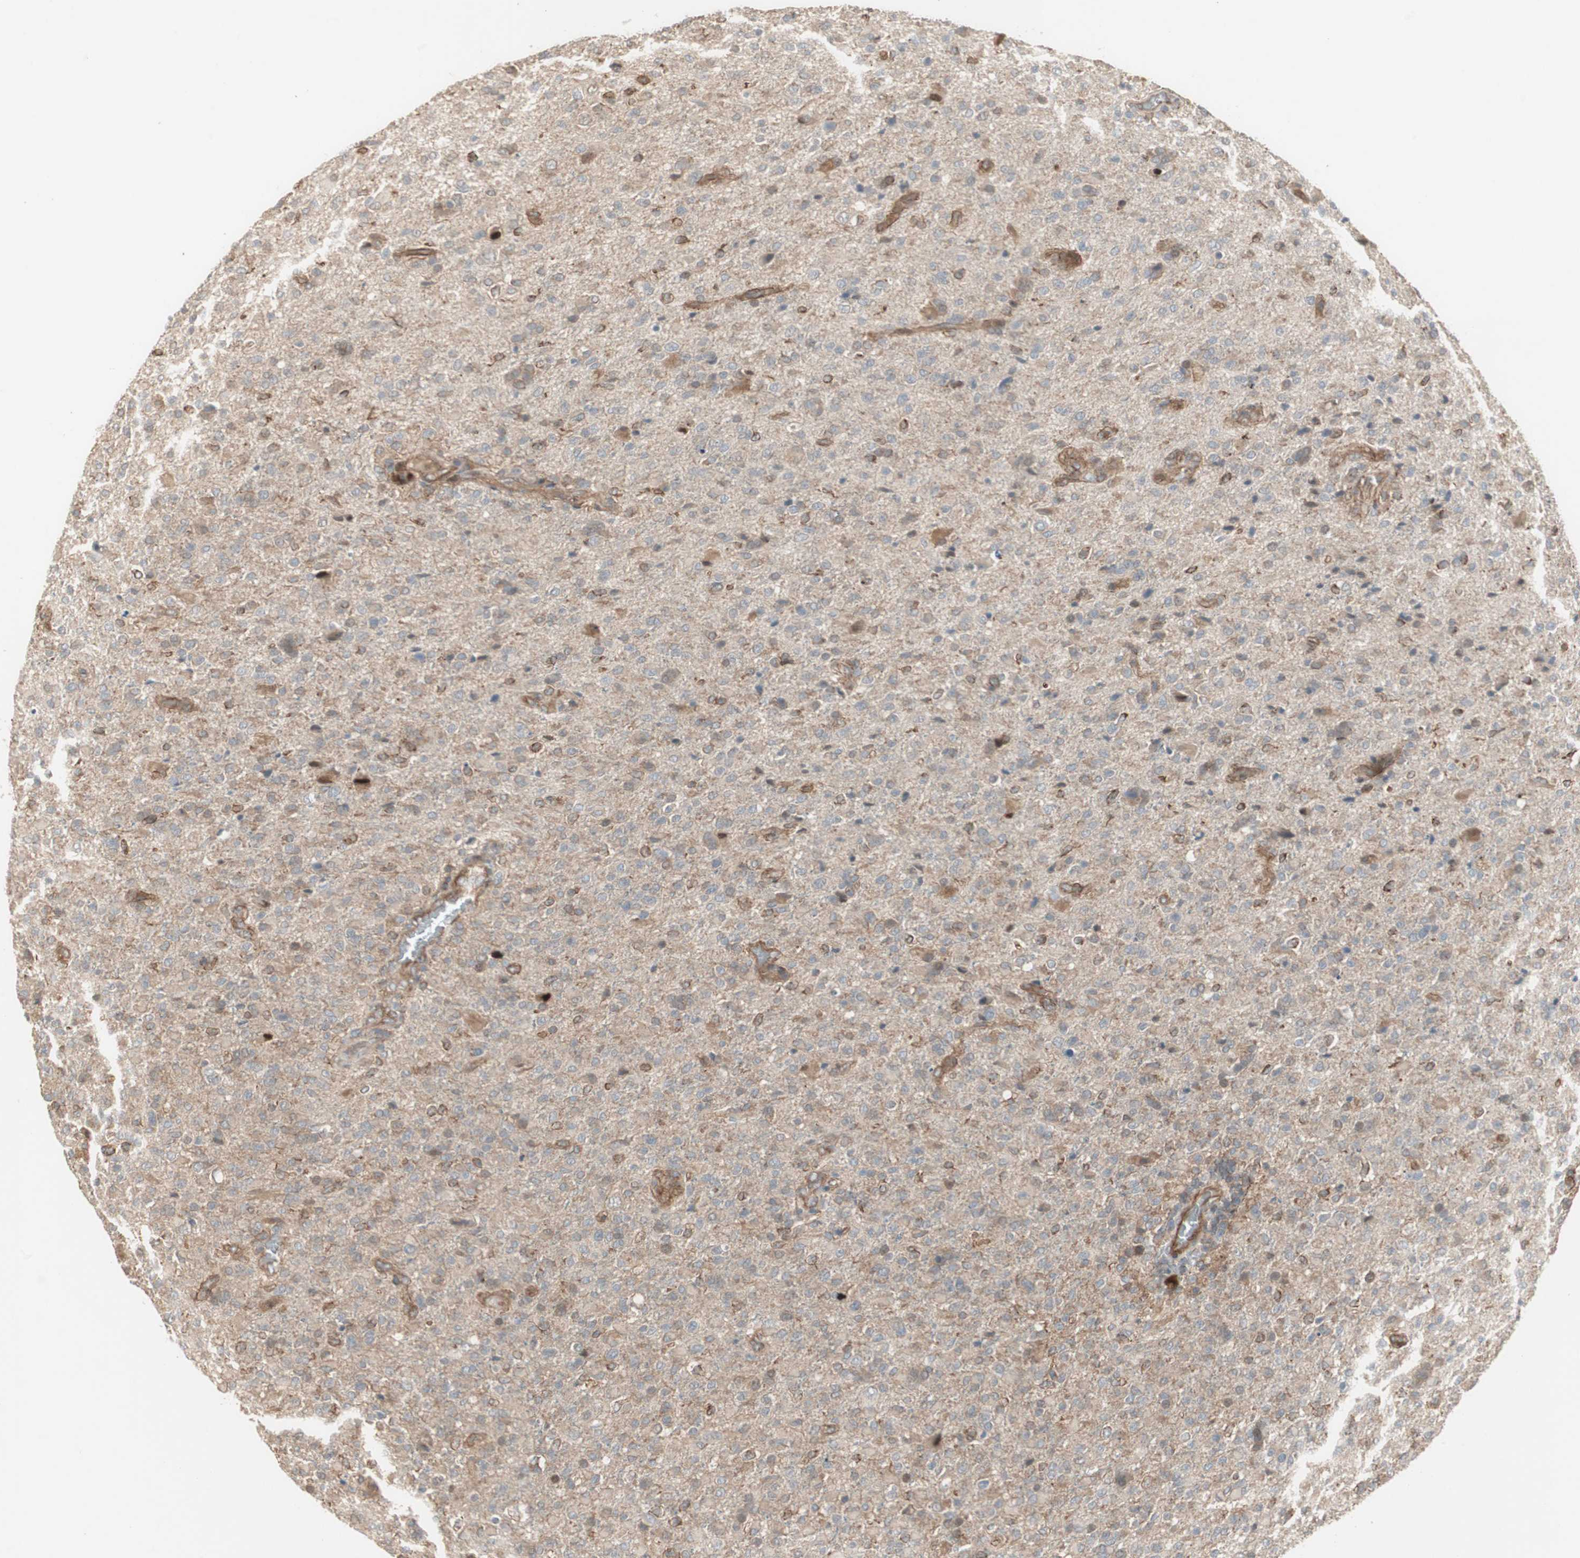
{"staining": {"intensity": "strong", "quantity": "25%-75%", "location": "cytoplasmic/membranous,nuclear"}, "tissue": "glioma", "cell_type": "Tumor cells", "image_type": "cancer", "snomed": [{"axis": "morphology", "description": "Glioma, malignant, High grade"}, {"axis": "topography", "description": "Brain"}], "caption": "Strong cytoplasmic/membranous and nuclear protein expression is appreciated in about 25%-75% of tumor cells in high-grade glioma (malignant).", "gene": "PFDN1", "patient": {"sex": "male", "age": 71}}